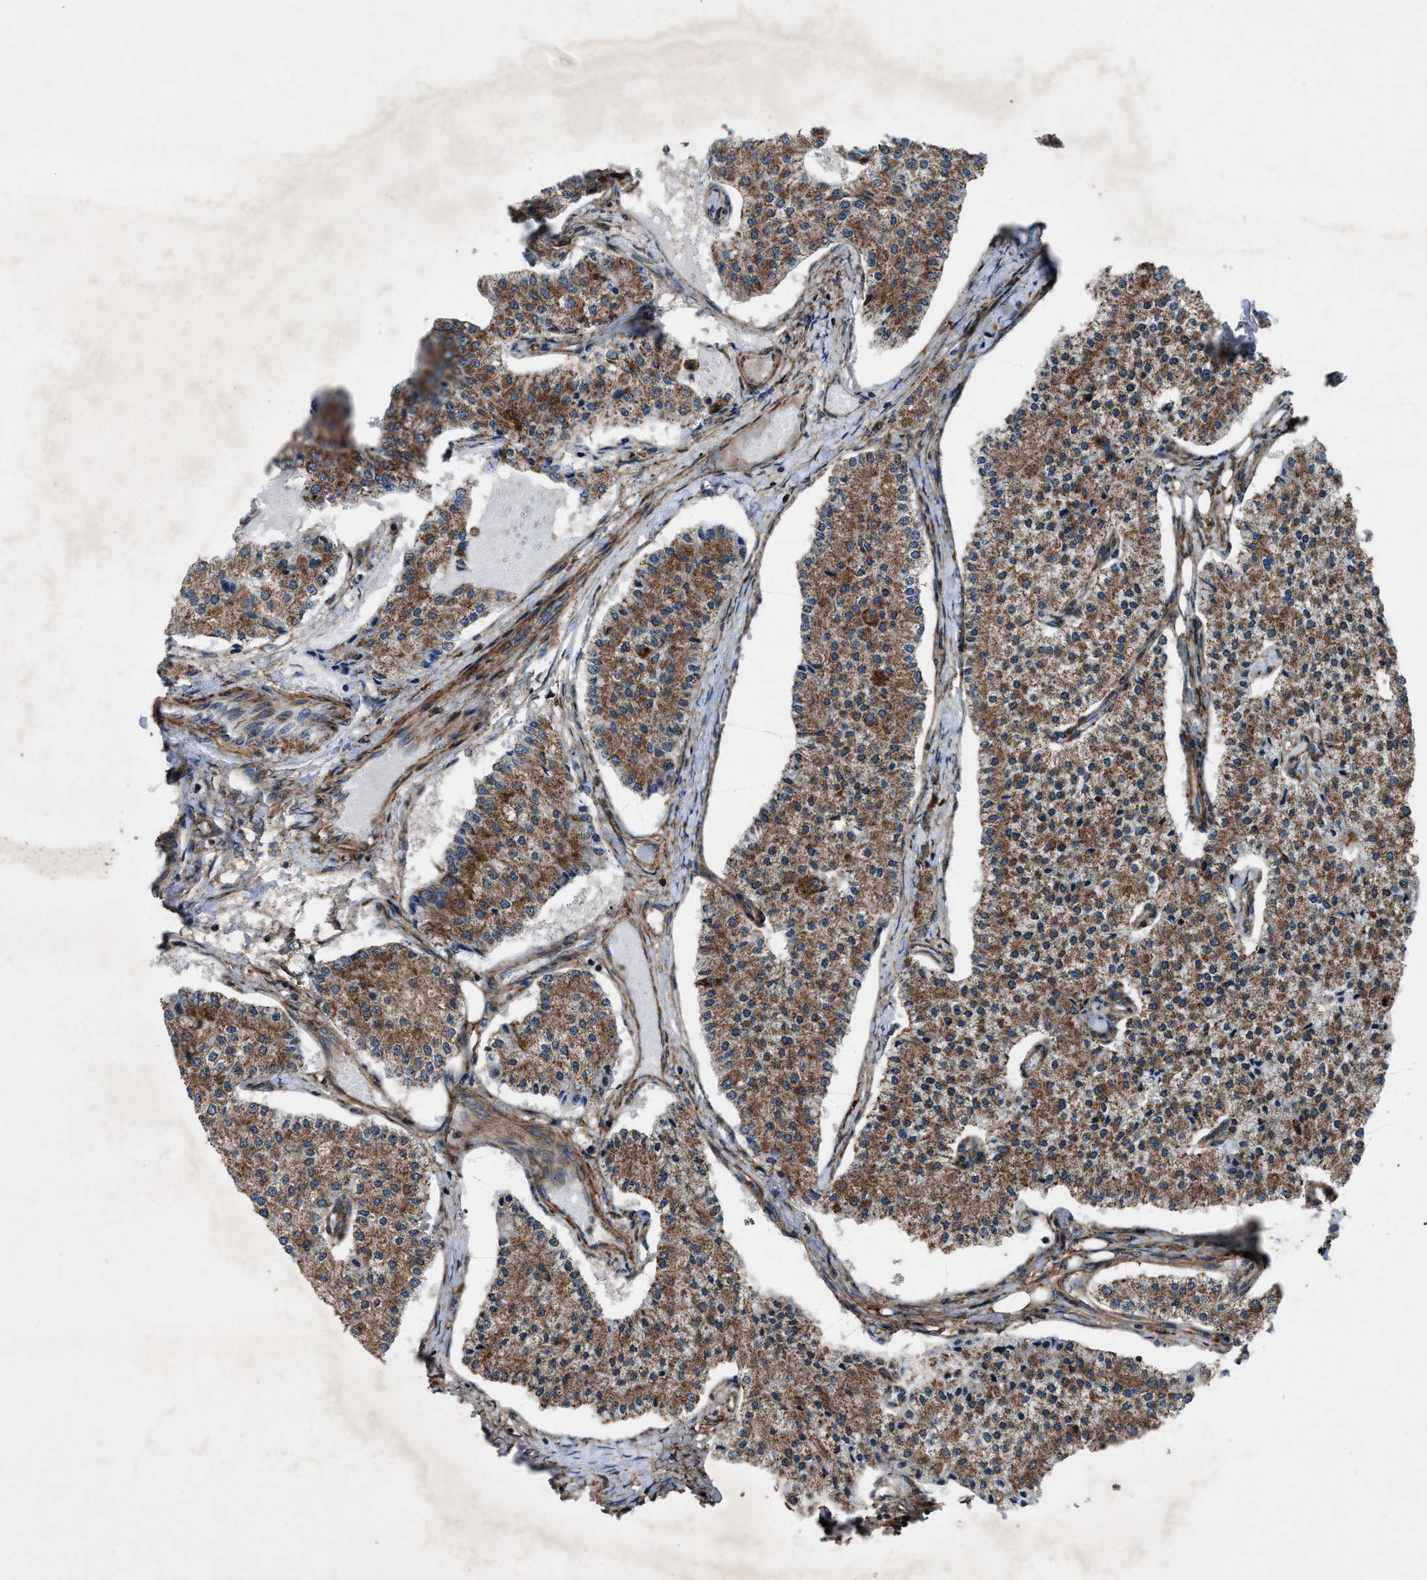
{"staining": {"intensity": "moderate", "quantity": ">75%", "location": "cytoplasmic/membranous"}, "tissue": "carcinoid", "cell_type": "Tumor cells", "image_type": "cancer", "snomed": [{"axis": "morphology", "description": "Carcinoid, malignant, NOS"}, {"axis": "topography", "description": "Colon"}], "caption": "A medium amount of moderate cytoplasmic/membranous positivity is appreciated in about >75% of tumor cells in carcinoid tissue.", "gene": "PER3", "patient": {"sex": "female", "age": 52}}